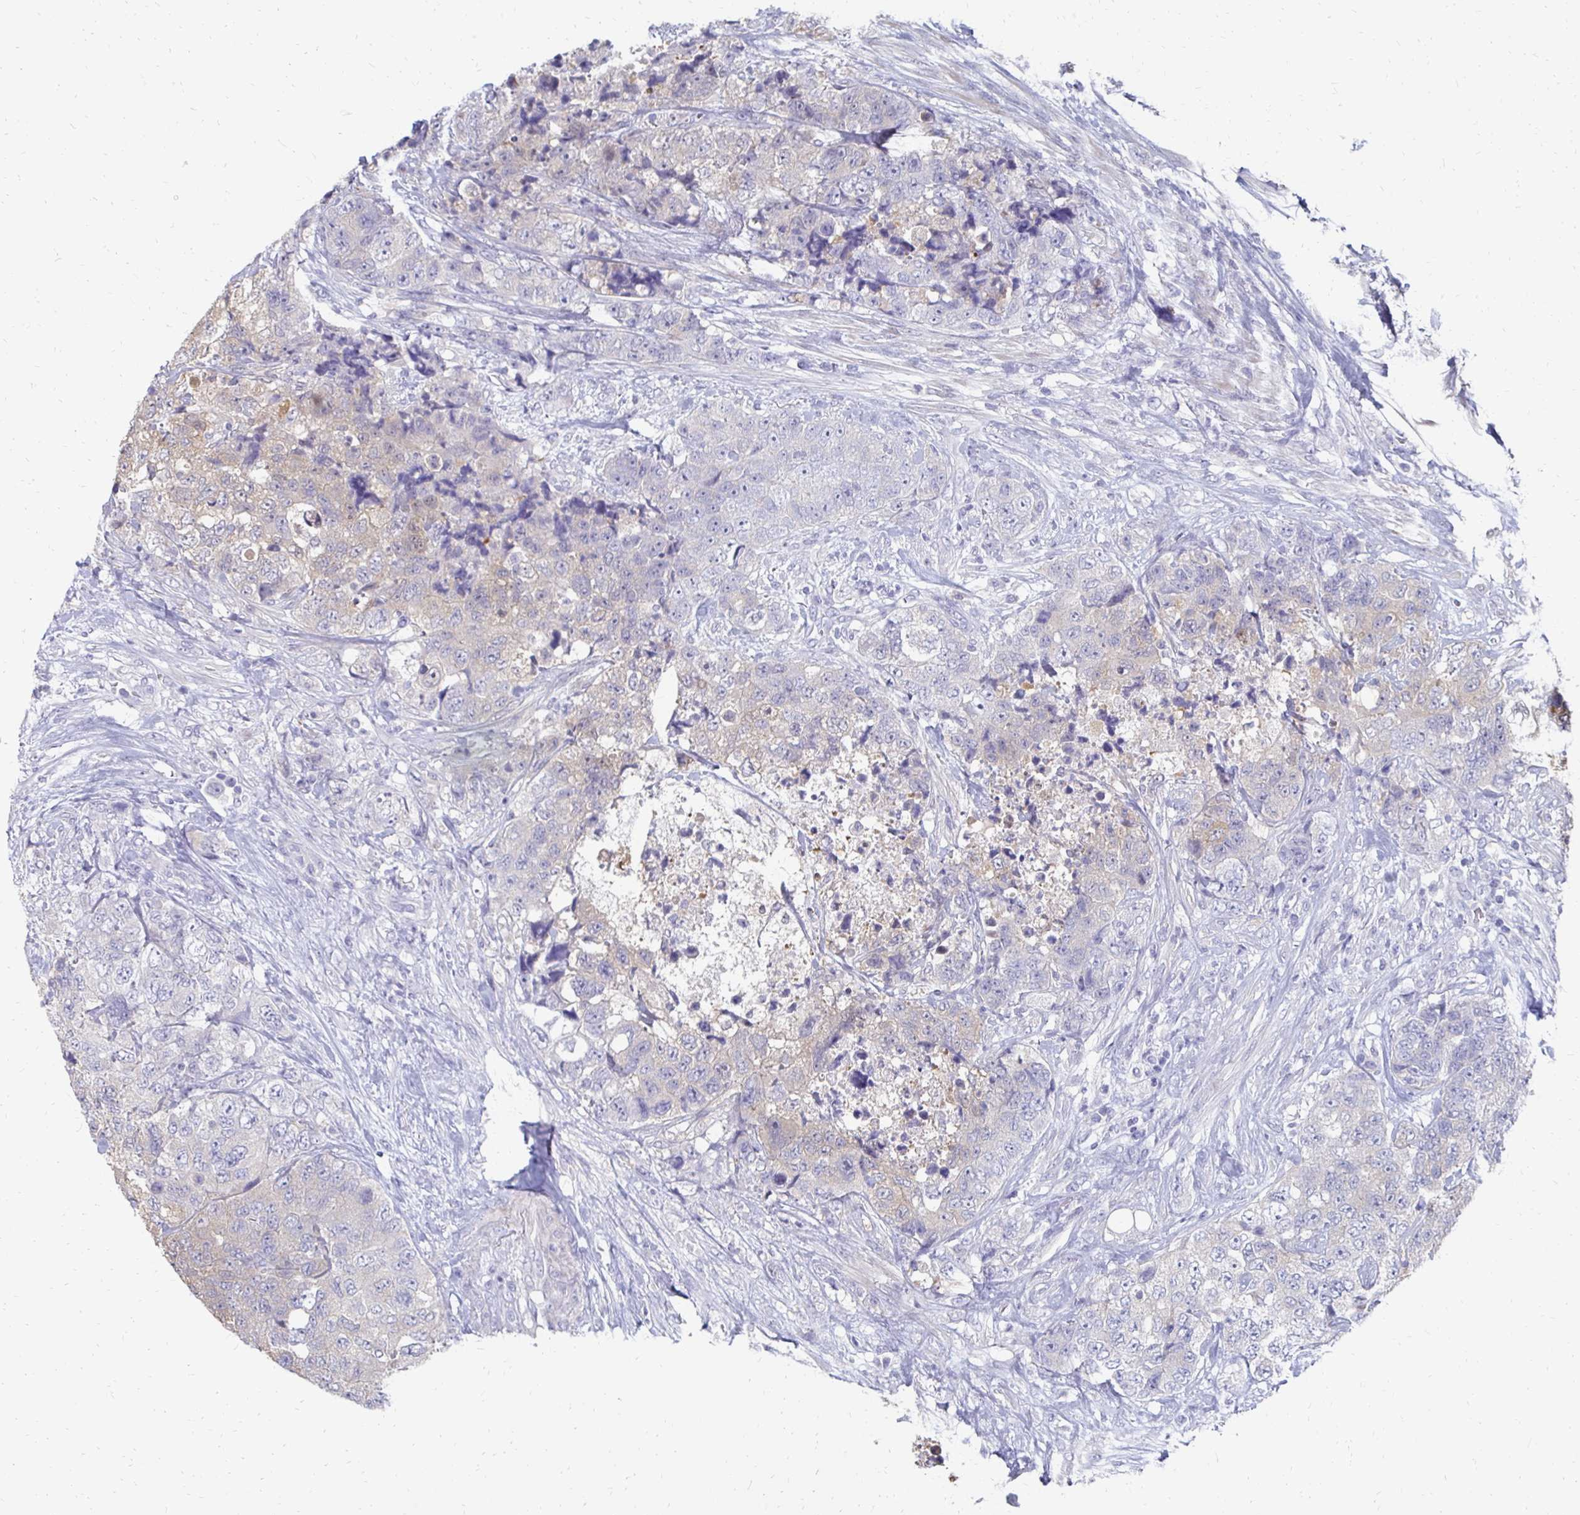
{"staining": {"intensity": "weak", "quantity": "25%-75%", "location": "cytoplasmic/membranous"}, "tissue": "urothelial cancer", "cell_type": "Tumor cells", "image_type": "cancer", "snomed": [{"axis": "morphology", "description": "Urothelial carcinoma, High grade"}, {"axis": "topography", "description": "Urinary bladder"}], "caption": "Immunohistochemistry (IHC) (DAB (3,3'-diaminobenzidine)) staining of urothelial cancer demonstrates weak cytoplasmic/membranous protein positivity in about 25%-75% of tumor cells. The protein of interest is stained brown, and the nuclei are stained in blue (DAB (3,3'-diaminobenzidine) IHC with brightfield microscopy, high magnification).", "gene": "SYCP3", "patient": {"sex": "female", "age": 78}}